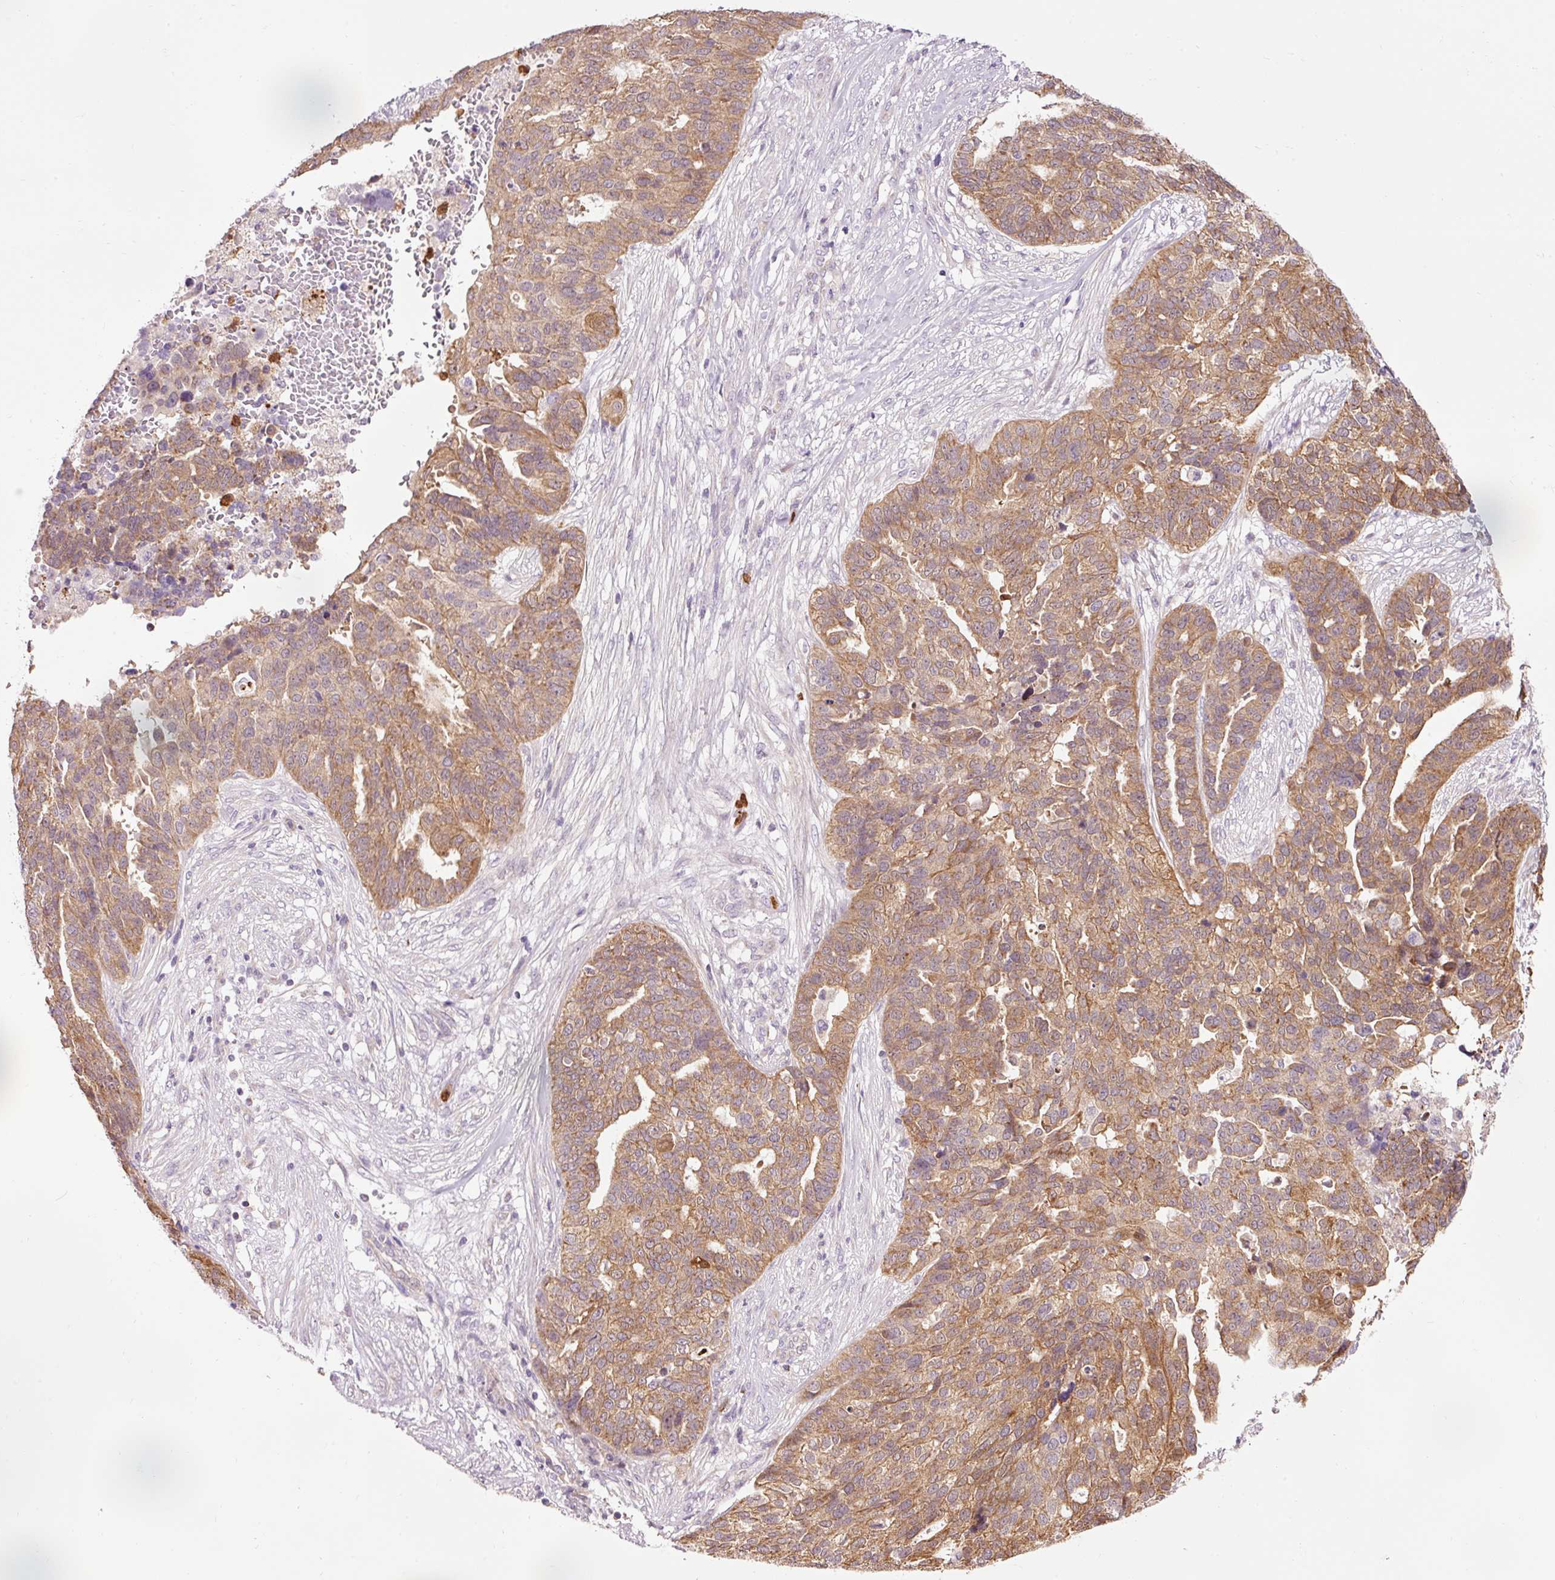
{"staining": {"intensity": "moderate", "quantity": ">75%", "location": "cytoplasmic/membranous"}, "tissue": "ovarian cancer", "cell_type": "Tumor cells", "image_type": "cancer", "snomed": [{"axis": "morphology", "description": "Cystadenocarcinoma, serous, NOS"}, {"axis": "topography", "description": "Ovary"}], "caption": "Ovarian serous cystadenocarcinoma stained with IHC demonstrates moderate cytoplasmic/membranous positivity in about >75% of tumor cells.", "gene": "PRDX5", "patient": {"sex": "female", "age": 59}}